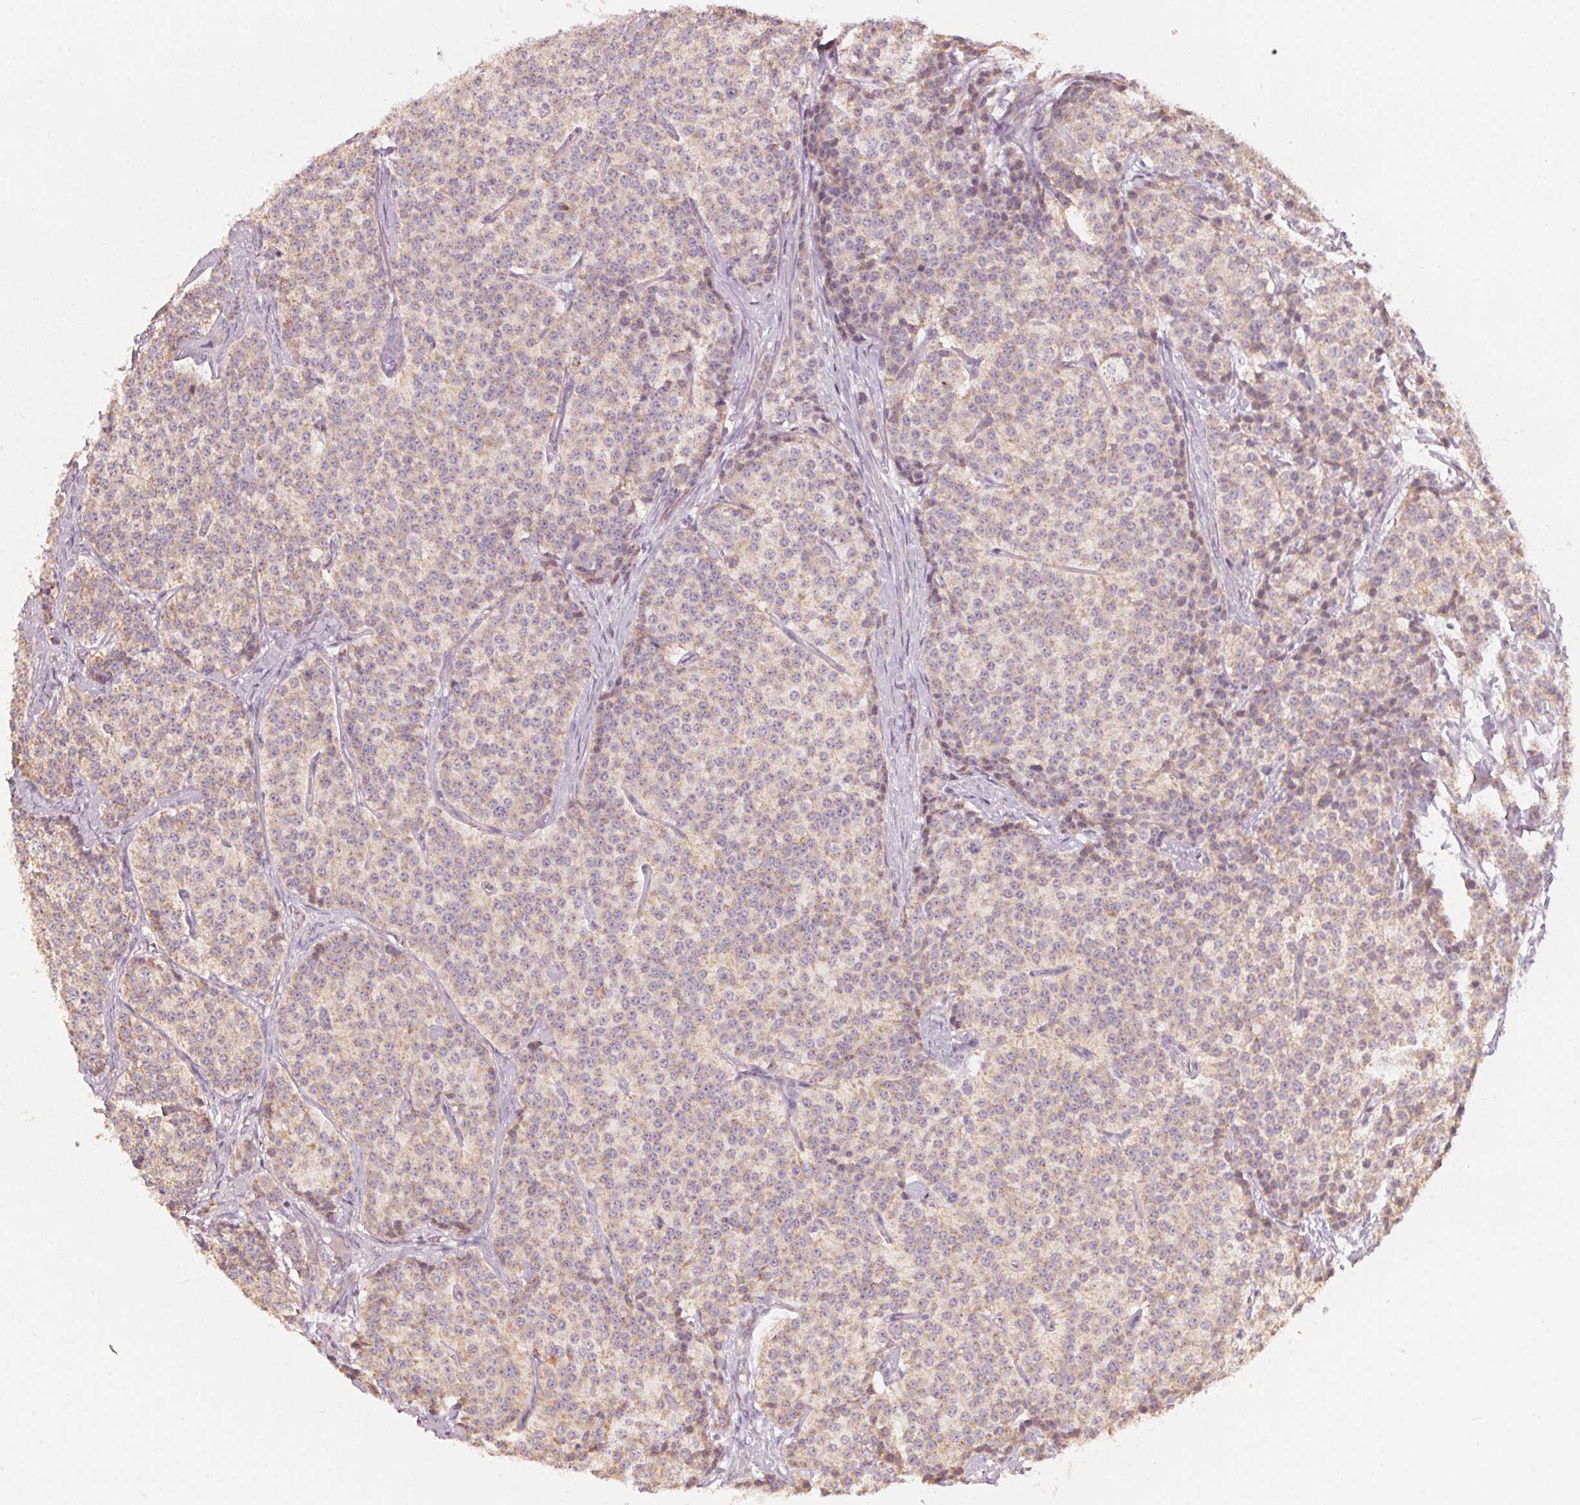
{"staining": {"intensity": "weak", "quantity": ">75%", "location": "cytoplasmic/membranous"}, "tissue": "carcinoid", "cell_type": "Tumor cells", "image_type": "cancer", "snomed": [{"axis": "morphology", "description": "Carcinoid, malignant, NOS"}, {"axis": "topography", "description": "Small intestine"}], "caption": "Protein expression analysis of human carcinoid (malignant) reveals weak cytoplasmic/membranous staining in approximately >75% of tumor cells. Using DAB (3,3'-diaminobenzidine) (brown) and hematoxylin (blue) stains, captured at high magnification using brightfield microscopy.", "gene": "MATCAP1", "patient": {"sex": "female", "age": 64}}